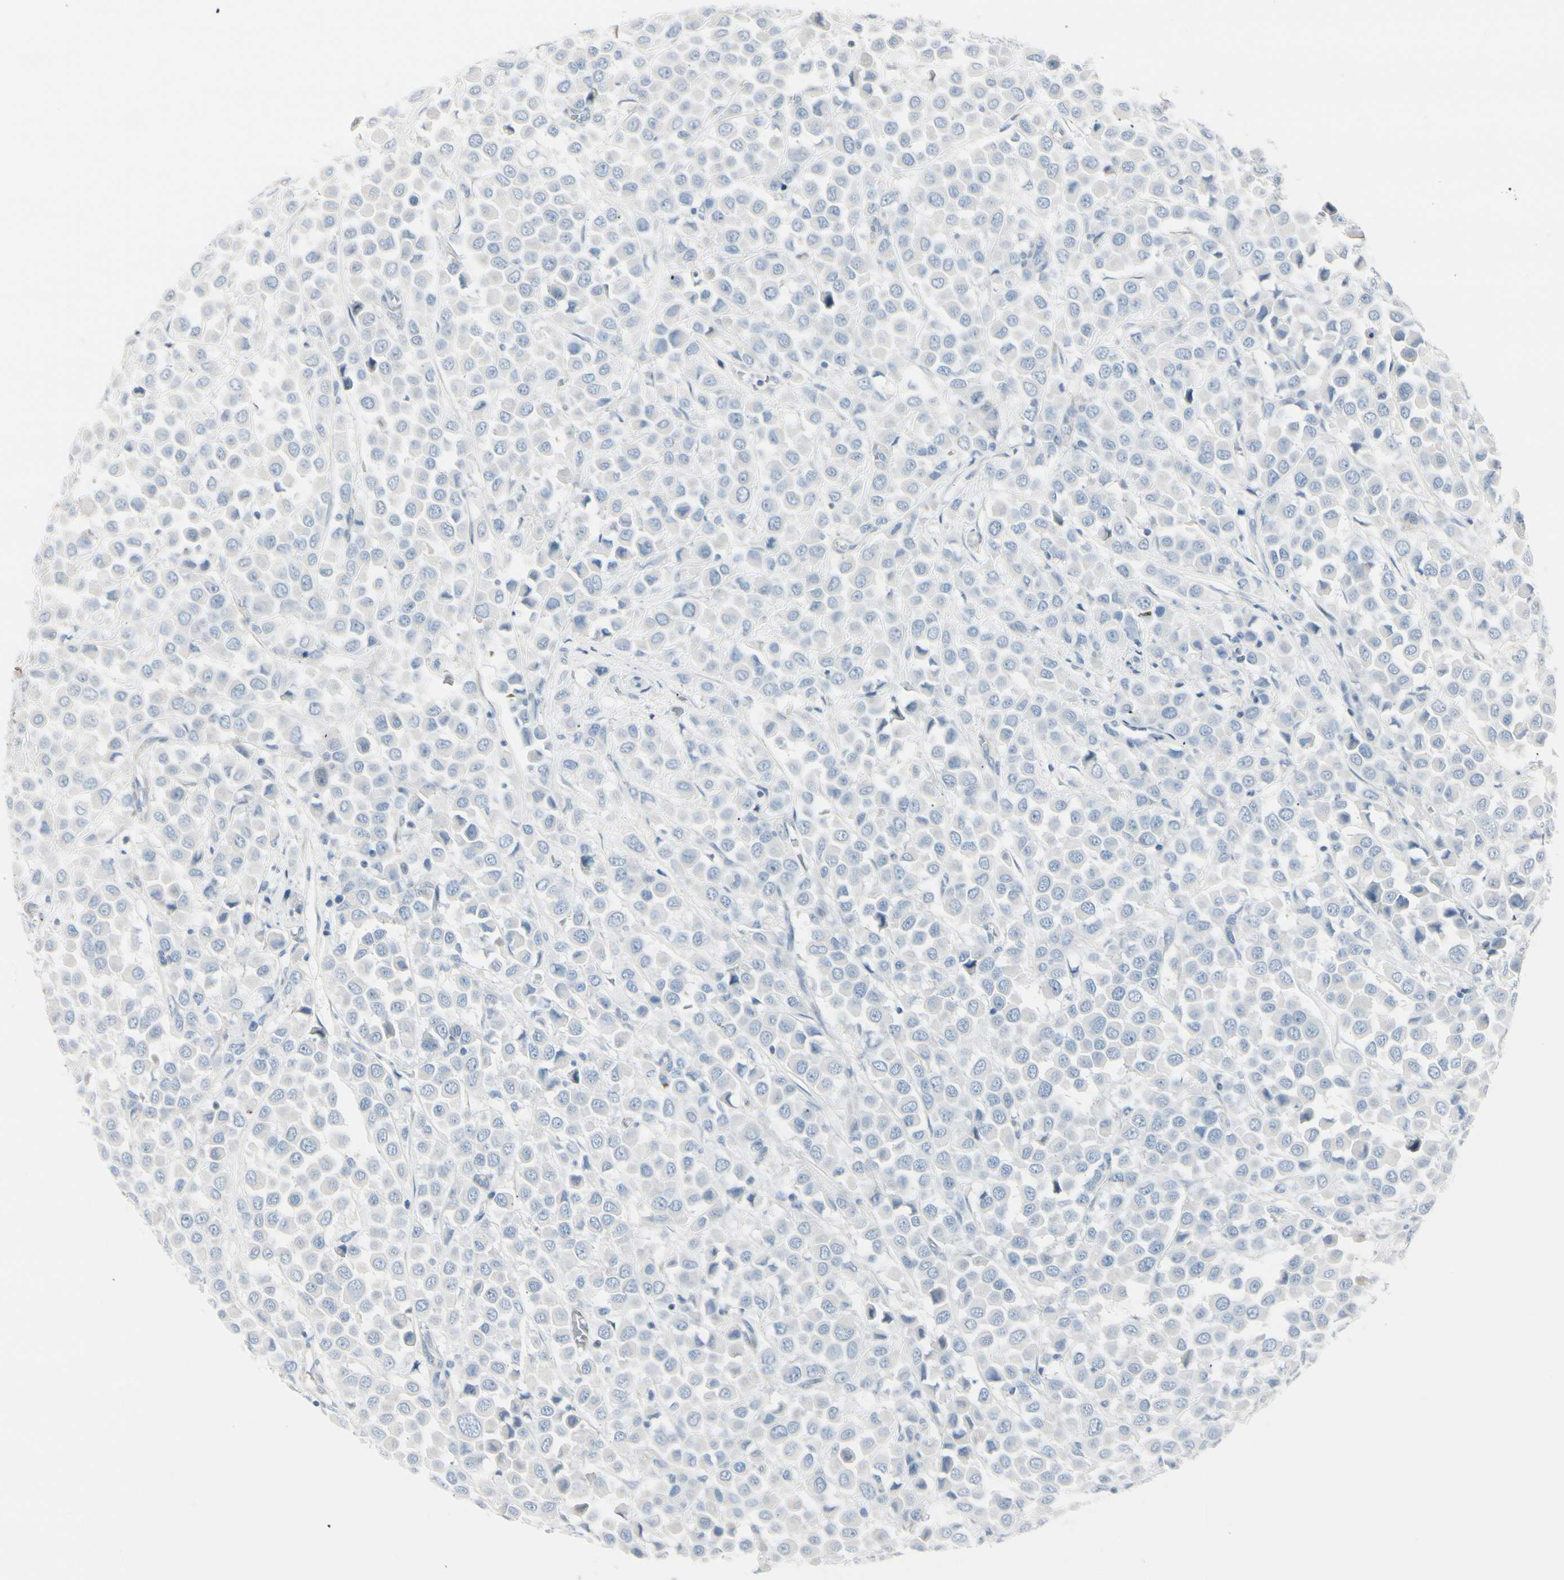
{"staining": {"intensity": "negative", "quantity": "none", "location": "none"}, "tissue": "breast cancer", "cell_type": "Tumor cells", "image_type": "cancer", "snomed": [{"axis": "morphology", "description": "Duct carcinoma"}, {"axis": "topography", "description": "Breast"}], "caption": "IHC image of human breast invasive ductal carcinoma stained for a protein (brown), which demonstrates no expression in tumor cells.", "gene": "CDHR5", "patient": {"sex": "female", "age": 61}}